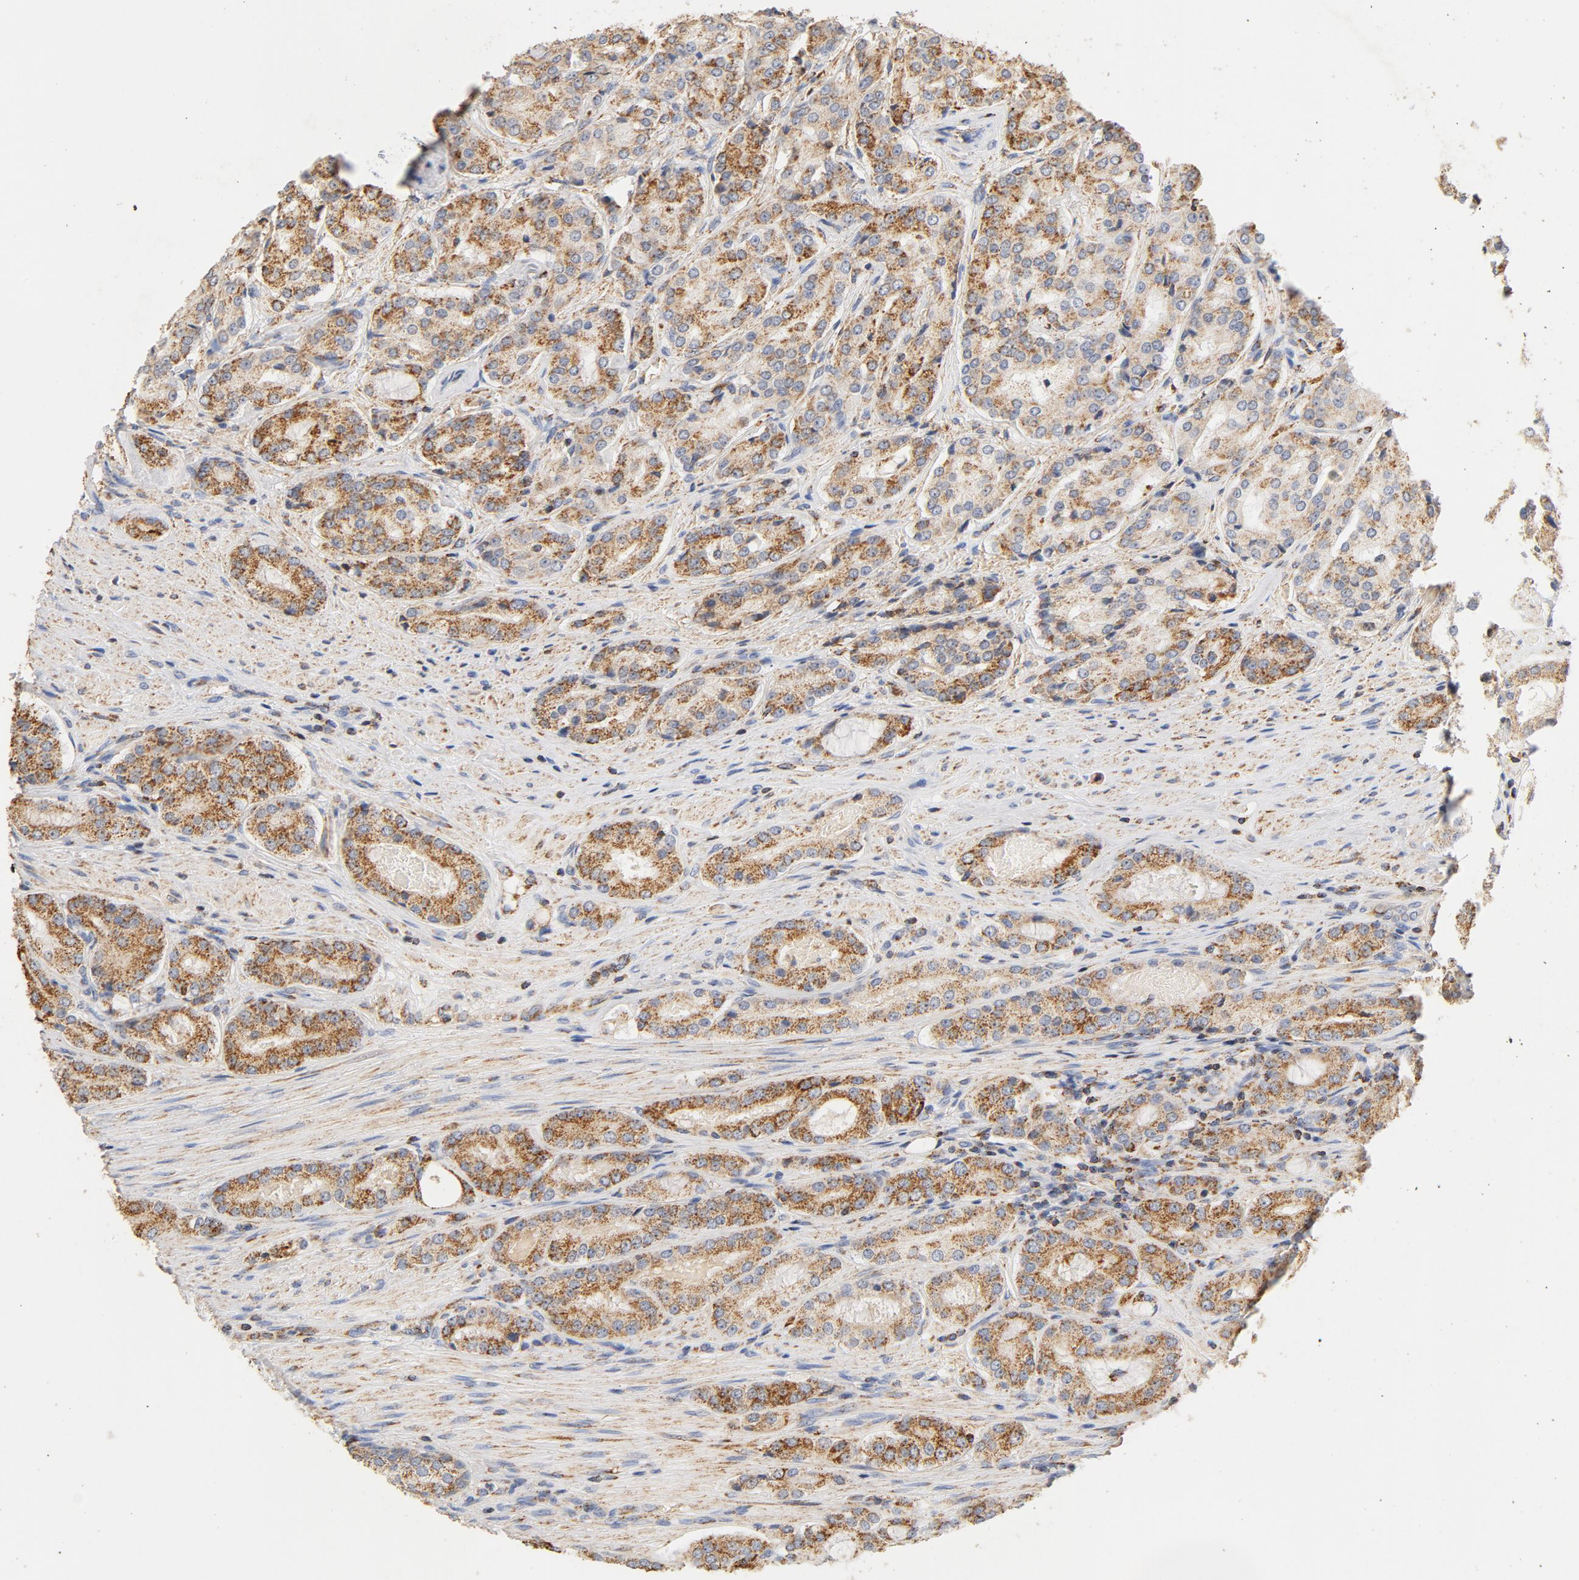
{"staining": {"intensity": "moderate", "quantity": ">75%", "location": "cytoplasmic/membranous"}, "tissue": "prostate cancer", "cell_type": "Tumor cells", "image_type": "cancer", "snomed": [{"axis": "morphology", "description": "Adenocarcinoma, High grade"}, {"axis": "topography", "description": "Prostate"}], "caption": "Prostate high-grade adenocarcinoma stained for a protein exhibits moderate cytoplasmic/membranous positivity in tumor cells. (Stains: DAB (3,3'-diaminobenzidine) in brown, nuclei in blue, Microscopy: brightfield microscopy at high magnification).", "gene": "COX4I1", "patient": {"sex": "male", "age": 72}}